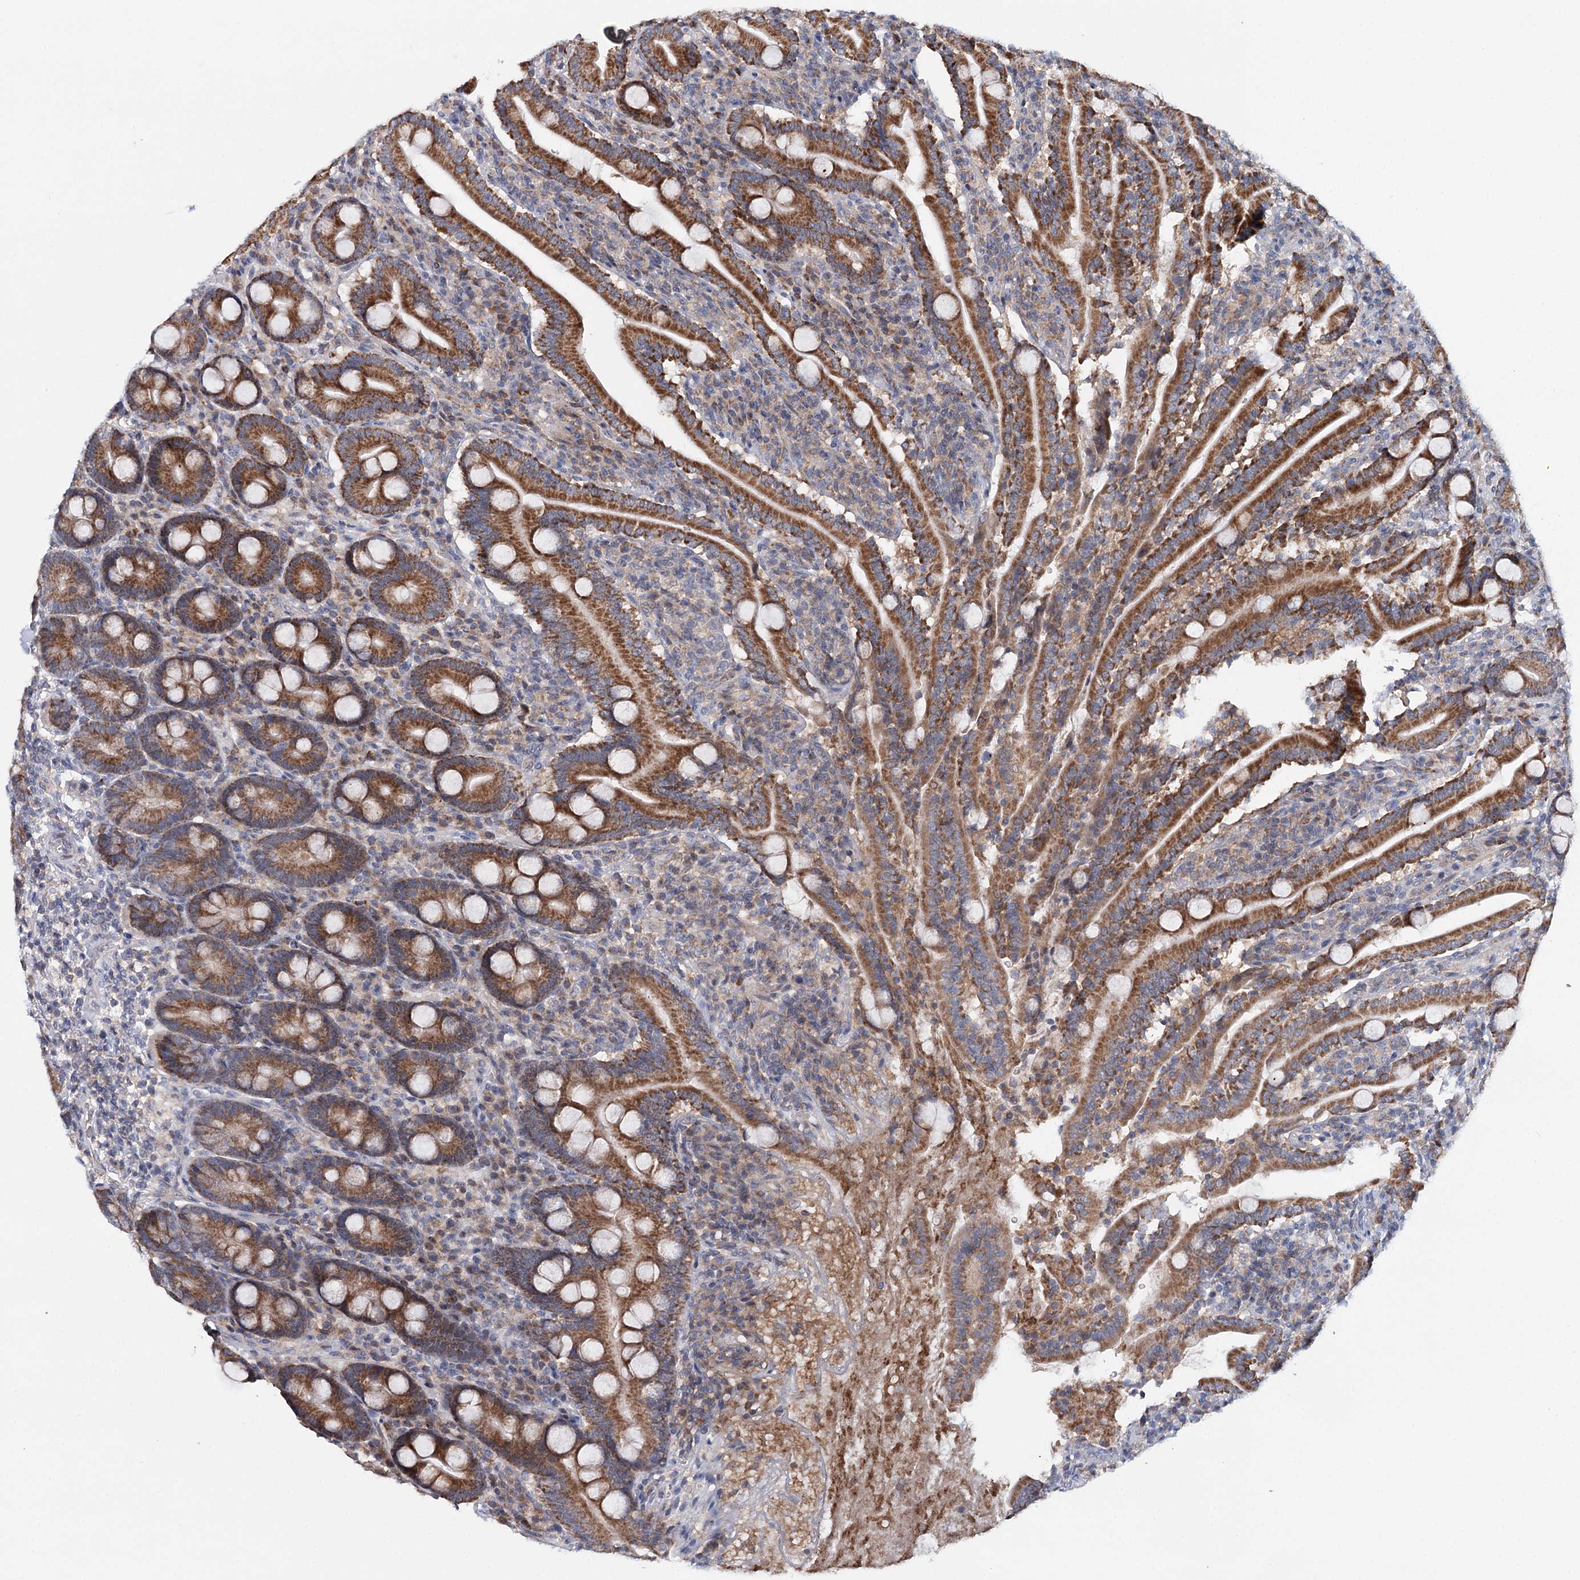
{"staining": {"intensity": "strong", "quantity": ">75%", "location": "cytoplasmic/membranous"}, "tissue": "duodenum", "cell_type": "Glandular cells", "image_type": "normal", "snomed": [{"axis": "morphology", "description": "Normal tissue, NOS"}, {"axis": "topography", "description": "Duodenum"}], "caption": "Immunohistochemistry (DAB) staining of unremarkable duodenum demonstrates strong cytoplasmic/membranous protein positivity in approximately >75% of glandular cells.", "gene": "CFAP46", "patient": {"sex": "male", "age": 35}}